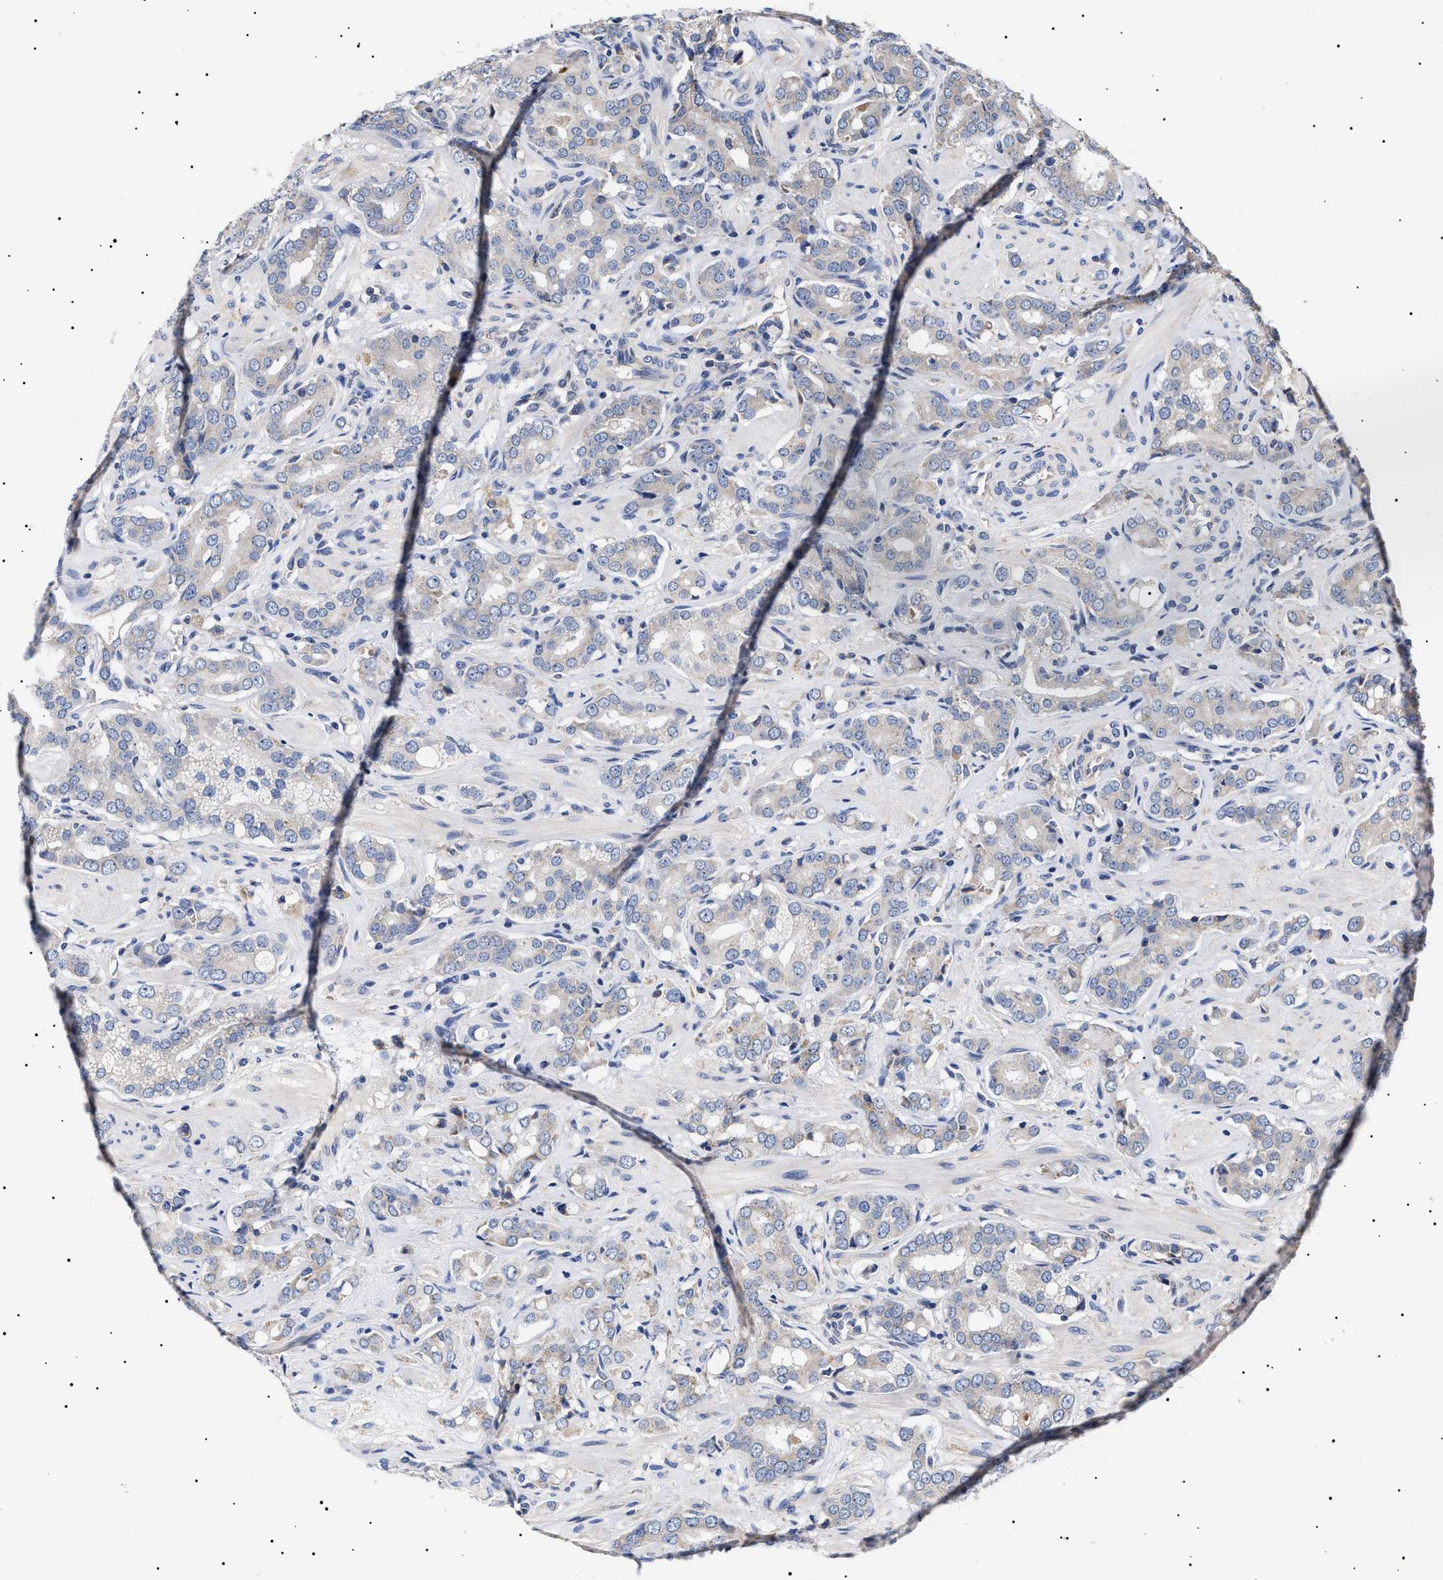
{"staining": {"intensity": "negative", "quantity": "none", "location": "none"}, "tissue": "prostate cancer", "cell_type": "Tumor cells", "image_type": "cancer", "snomed": [{"axis": "morphology", "description": "Adenocarcinoma, High grade"}, {"axis": "topography", "description": "Prostate"}], "caption": "There is no significant positivity in tumor cells of prostate high-grade adenocarcinoma.", "gene": "KRBA1", "patient": {"sex": "male", "age": 52}}